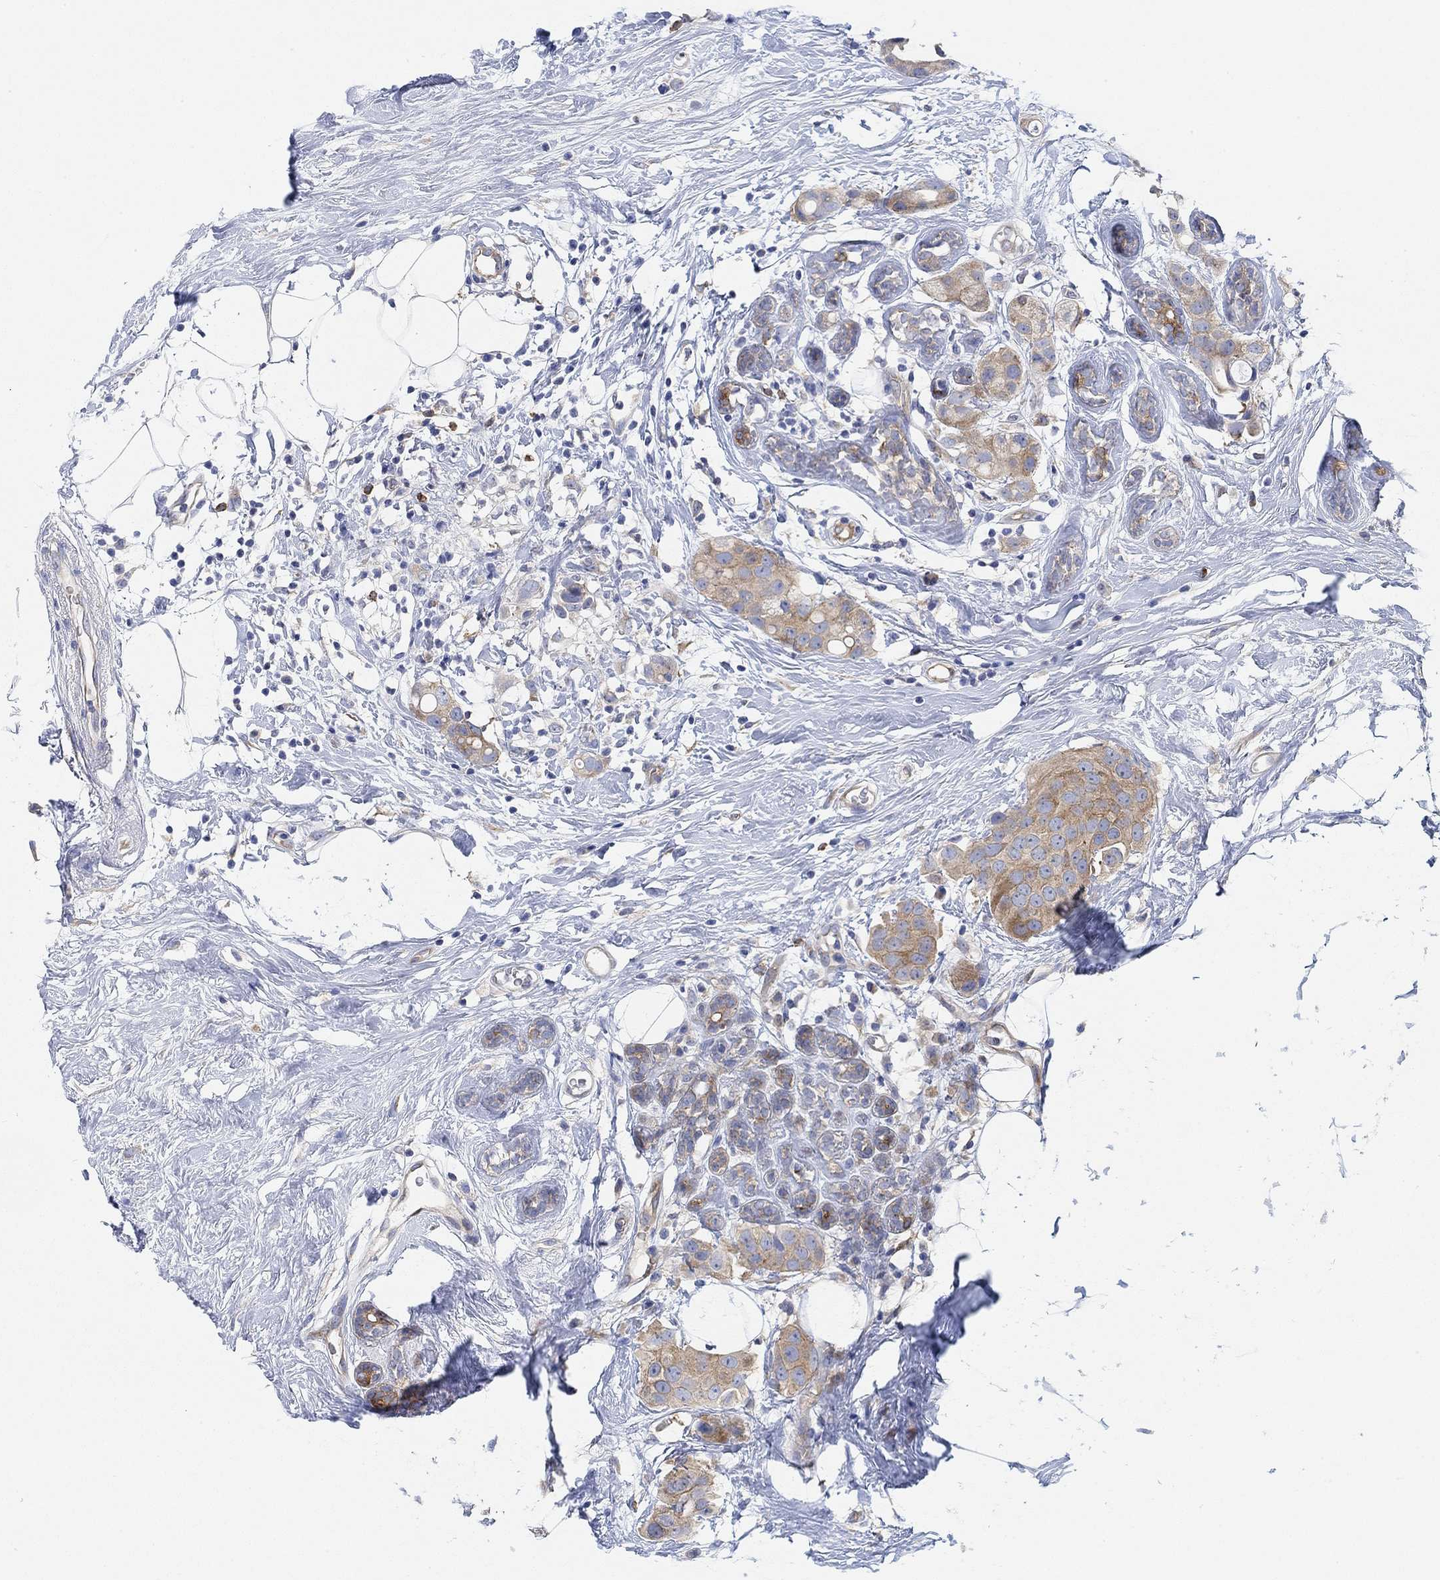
{"staining": {"intensity": "moderate", "quantity": "25%-75%", "location": "cytoplasmic/membranous"}, "tissue": "breast cancer", "cell_type": "Tumor cells", "image_type": "cancer", "snomed": [{"axis": "morphology", "description": "Duct carcinoma"}, {"axis": "topography", "description": "Breast"}], "caption": "Breast cancer stained for a protein reveals moderate cytoplasmic/membranous positivity in tumor cells. The staining was performed using DAB (3,3'-diaminobenzidine), with brown indicating positive protein expression. Nuclei are stained blue with hematoxylin.", "gene": "RGS1", "patient": {"sex": "female", "age": 45}}